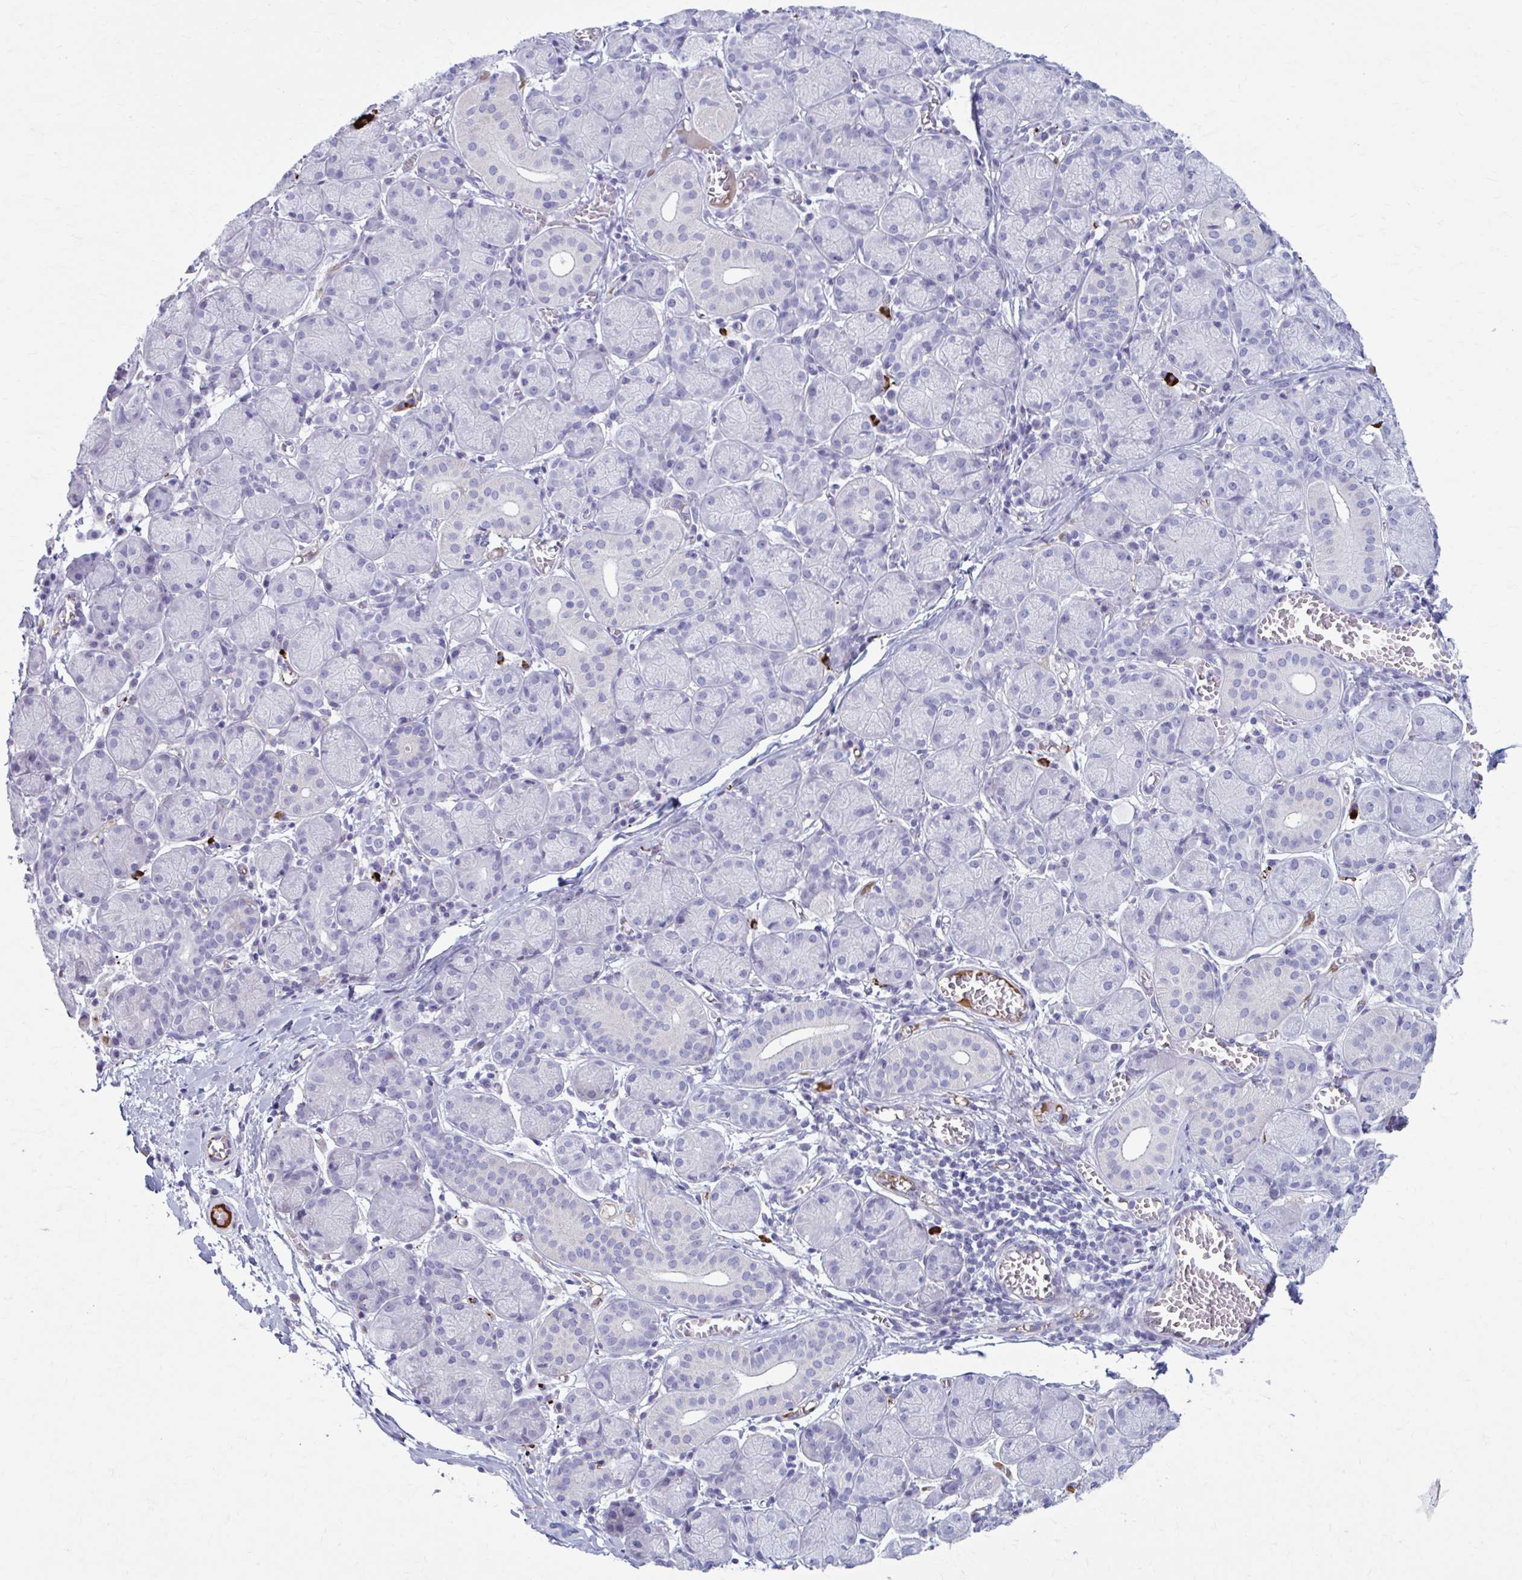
{"staining": {"intensity": "negative", "quantity": "none", "location": "none"}, "tissue": "salivary gland", "cell_type": "Glandular cells", "image_type": "normal", "snomed": [{"axis": "morphology", "description": "Normal tissue, NOS"}, {"axis": "topography", "description": "Salivary gland"}], "caption": "Glandular cells show no significant protein positivity in normal salivary gland.", "gene": "C12orf71", "patient": {"sex": "female", "age": 24}}